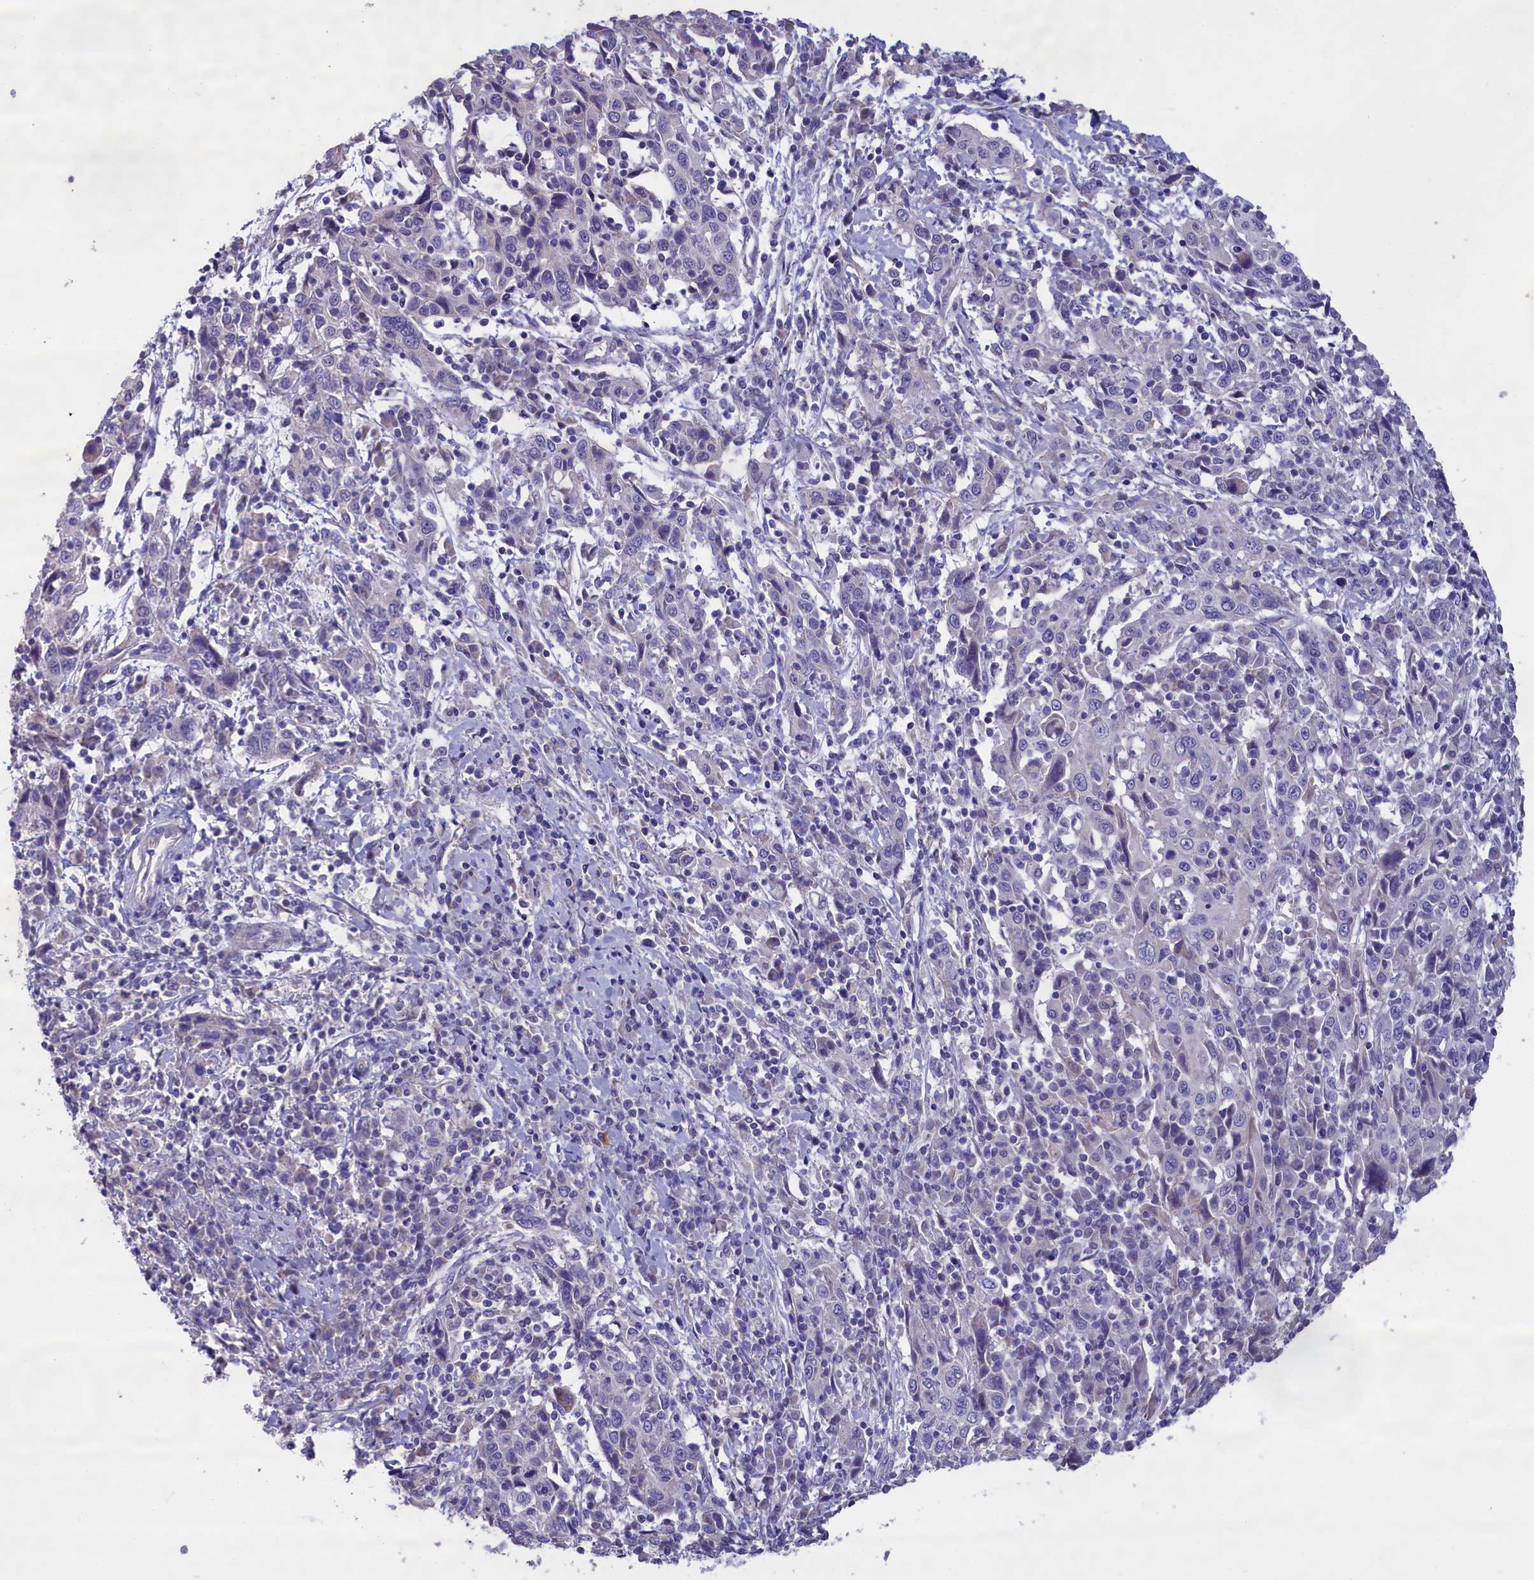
{"staining": {"intensity": "negative", "quantity": "none", "location": "none"}, "tissue": "cervical cancer", "cell_type": "Tumor cells", "image_type": "cancer", "snomed": [{"axis": "morphology", "description": "Squamous cell carcinoma, NOS"}, {"axis": "topography", "description": "Cervix"}], "caption": "Protein analysis of squamous cell carcinoma (cervical) reveals no significant staining in tumor cells.", "gene": "CYP2U1", "patient": {"sex": "female", "age": 46}}